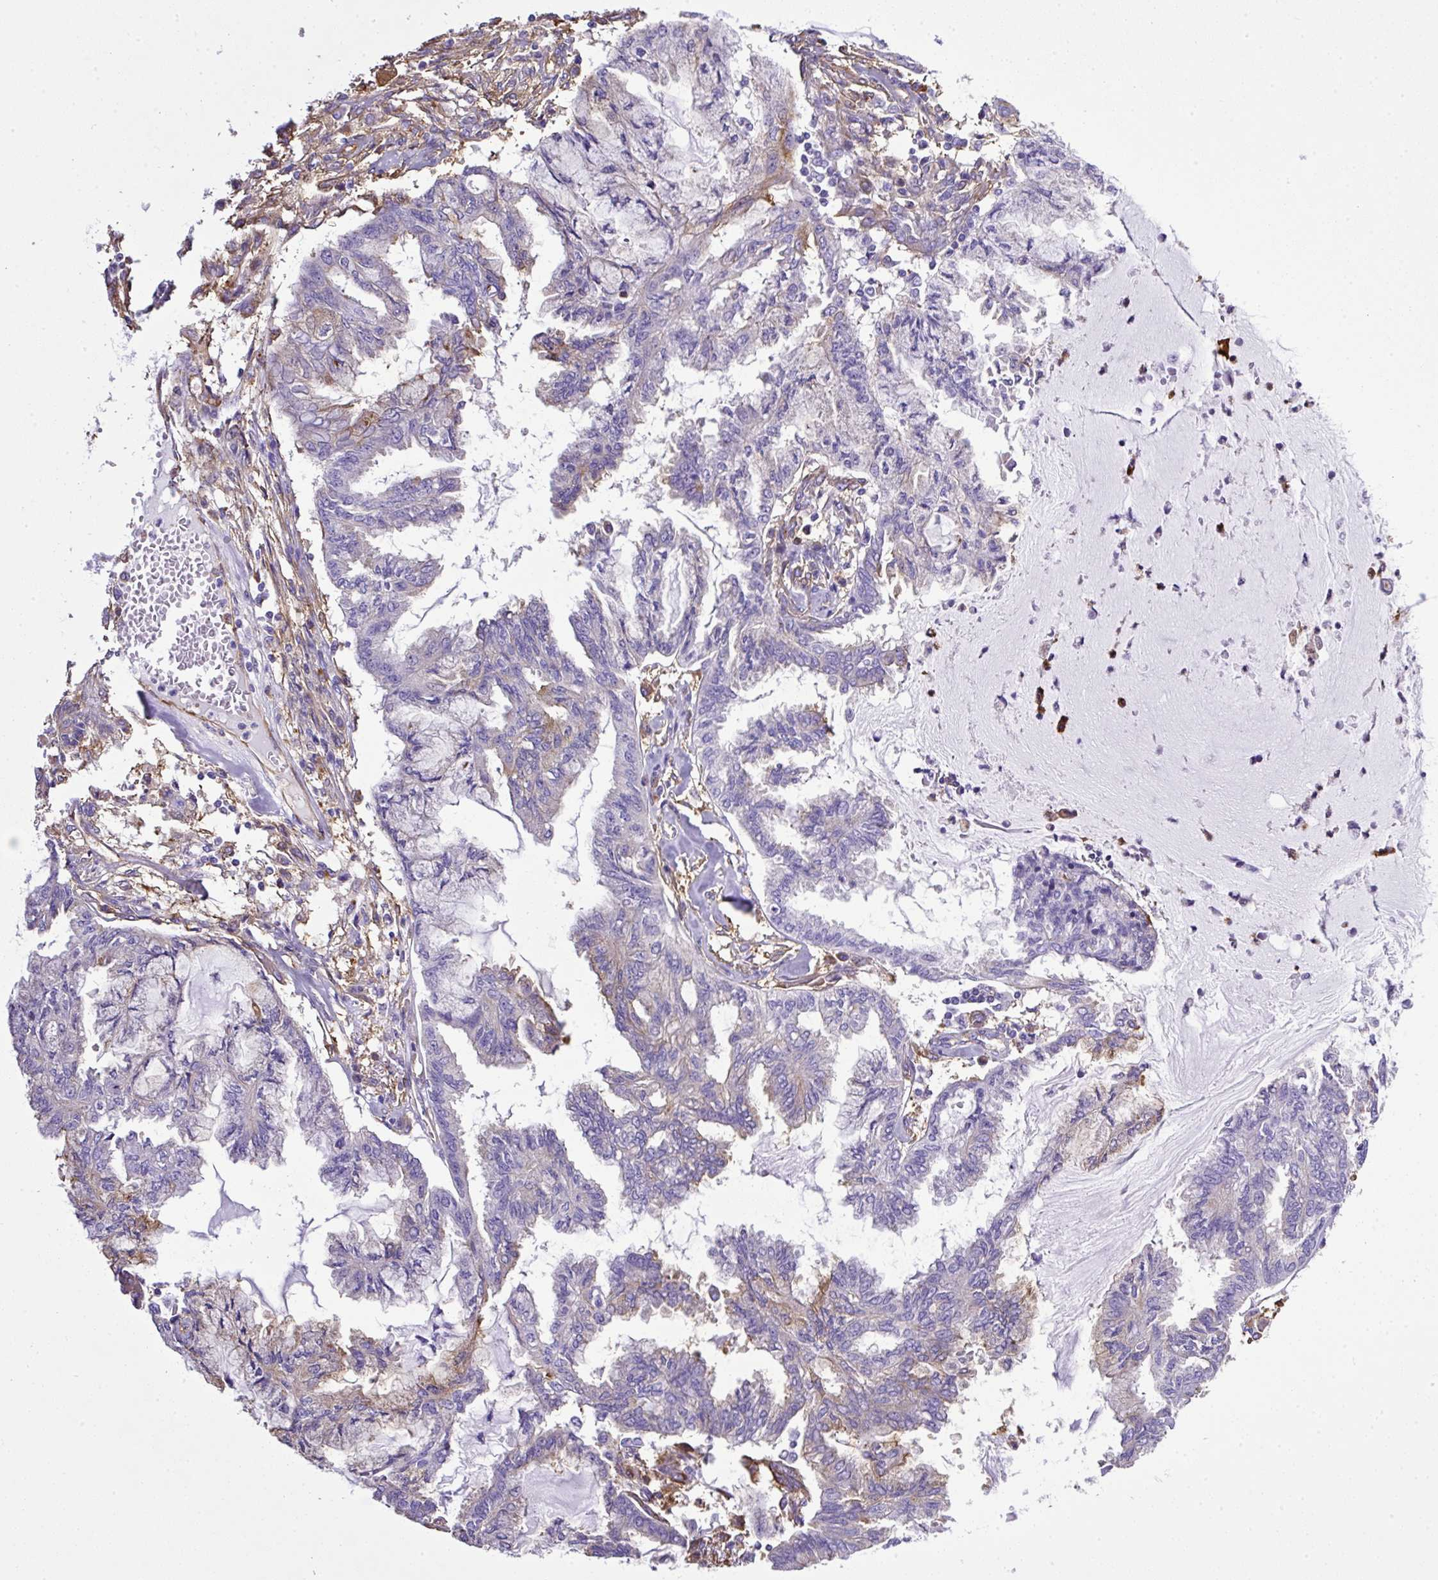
{"staining": {"intensity": "negative", "quantity": "none", "location": "none"}, "tissue": "endometrial cancer", "cell_type": "Tumor cells", "image_type": "cancer", "snomed": [{"axis": "morphology", "description": "Adenocarcinoma, NOS"}, {"axis": "topography", "description": "Endometrium"}], "caption": "Tumor cells show no significant protein positivity in adenocarcinoma (endometrial).", "gene": "MAGEB5", "patient": {"sex": "female", "age": 86}}